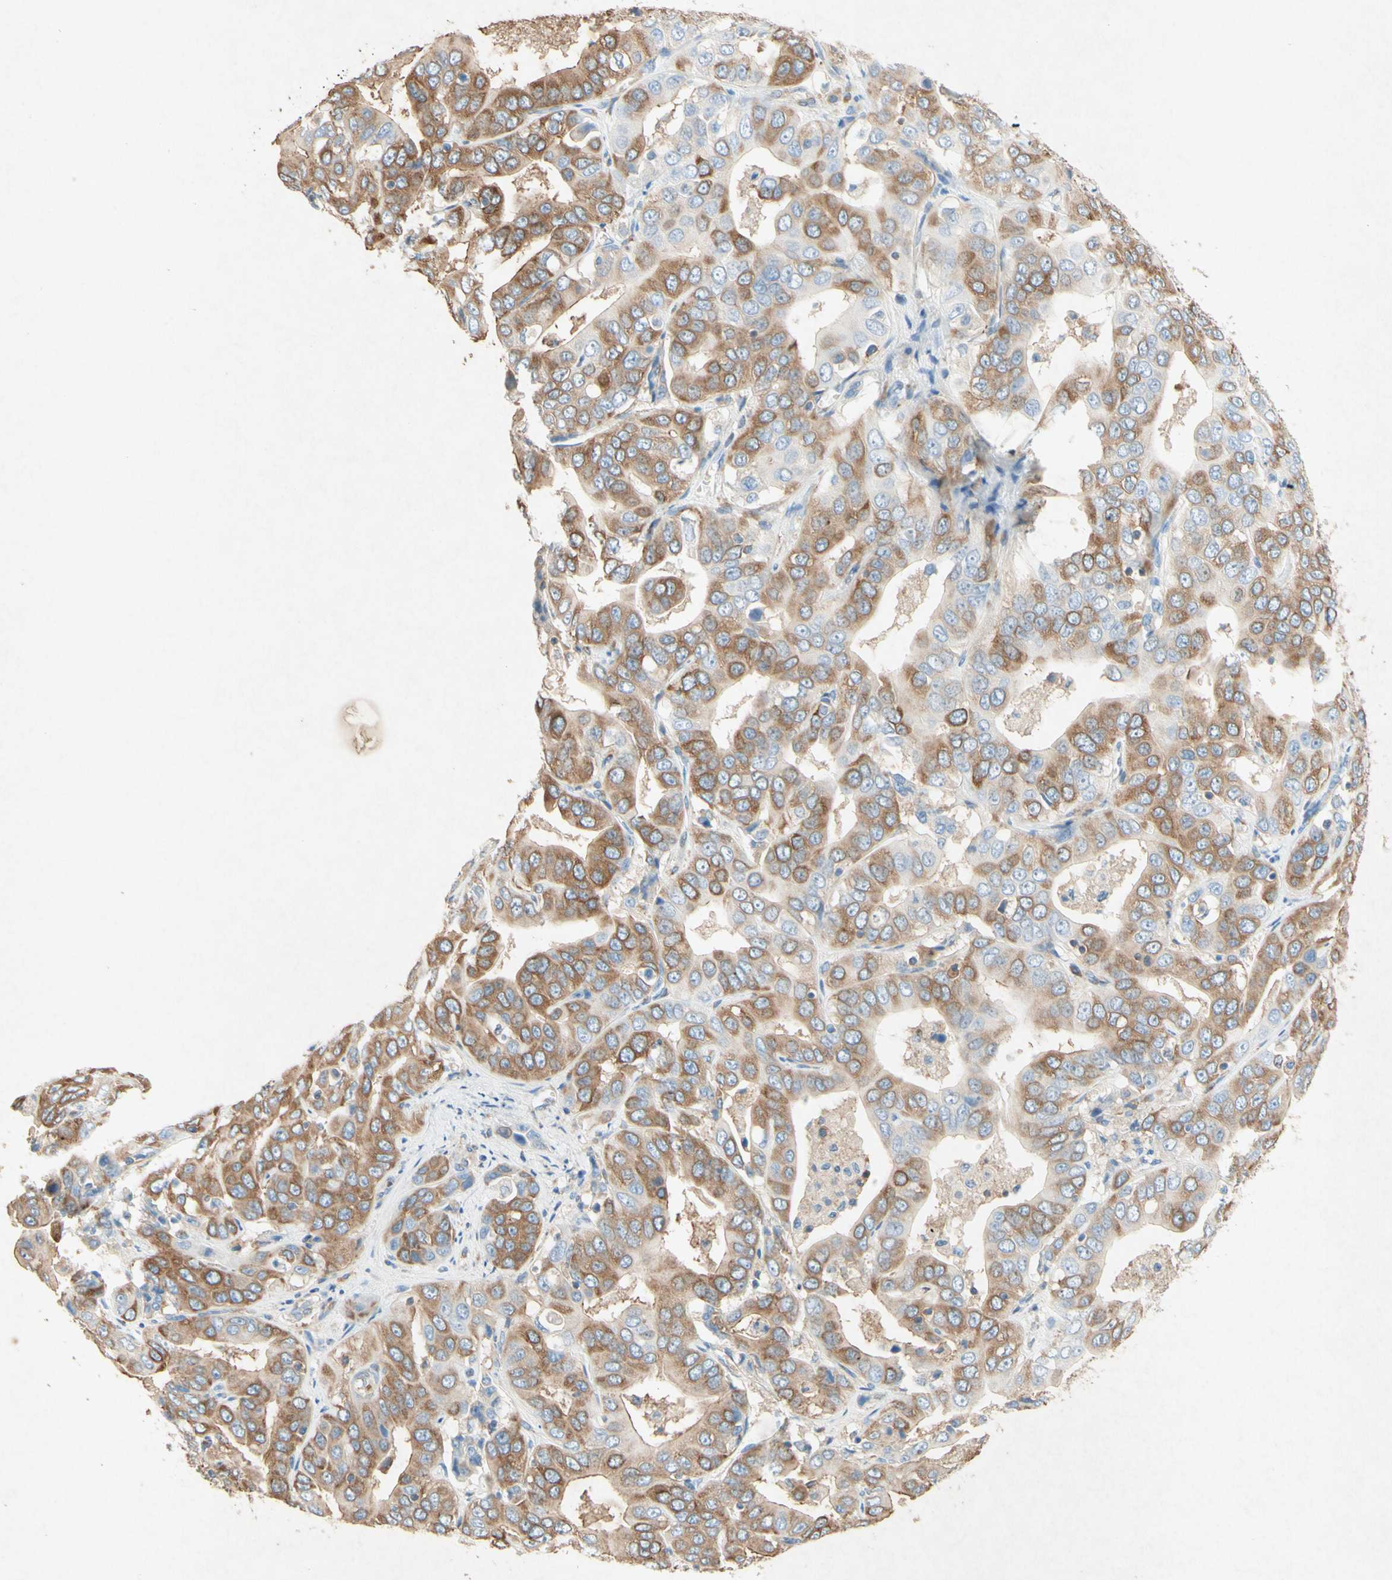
{"staining": {"intensity": "moderate", "quantity": "25%-75%", "location": "cytoplasmic/membranous"}, "tissue": "liver cancer", "cell_type": "Tumor cells", "image_type": "cancer", "snomed": [{"axis": "morphology", "description": "Cholangiocarcinoma"}, {"axis": "topography", "description": "Liver"}], "caption": "Immunohistochemical staining of human liver cancer (cholangiocarcinoma) shows medium levels of moderate cytoplasmic/membranous staining in about 25%-75% of tumor cells.", "gene": "PABPC1", "patient": {"sex": "female", "age": 52}}